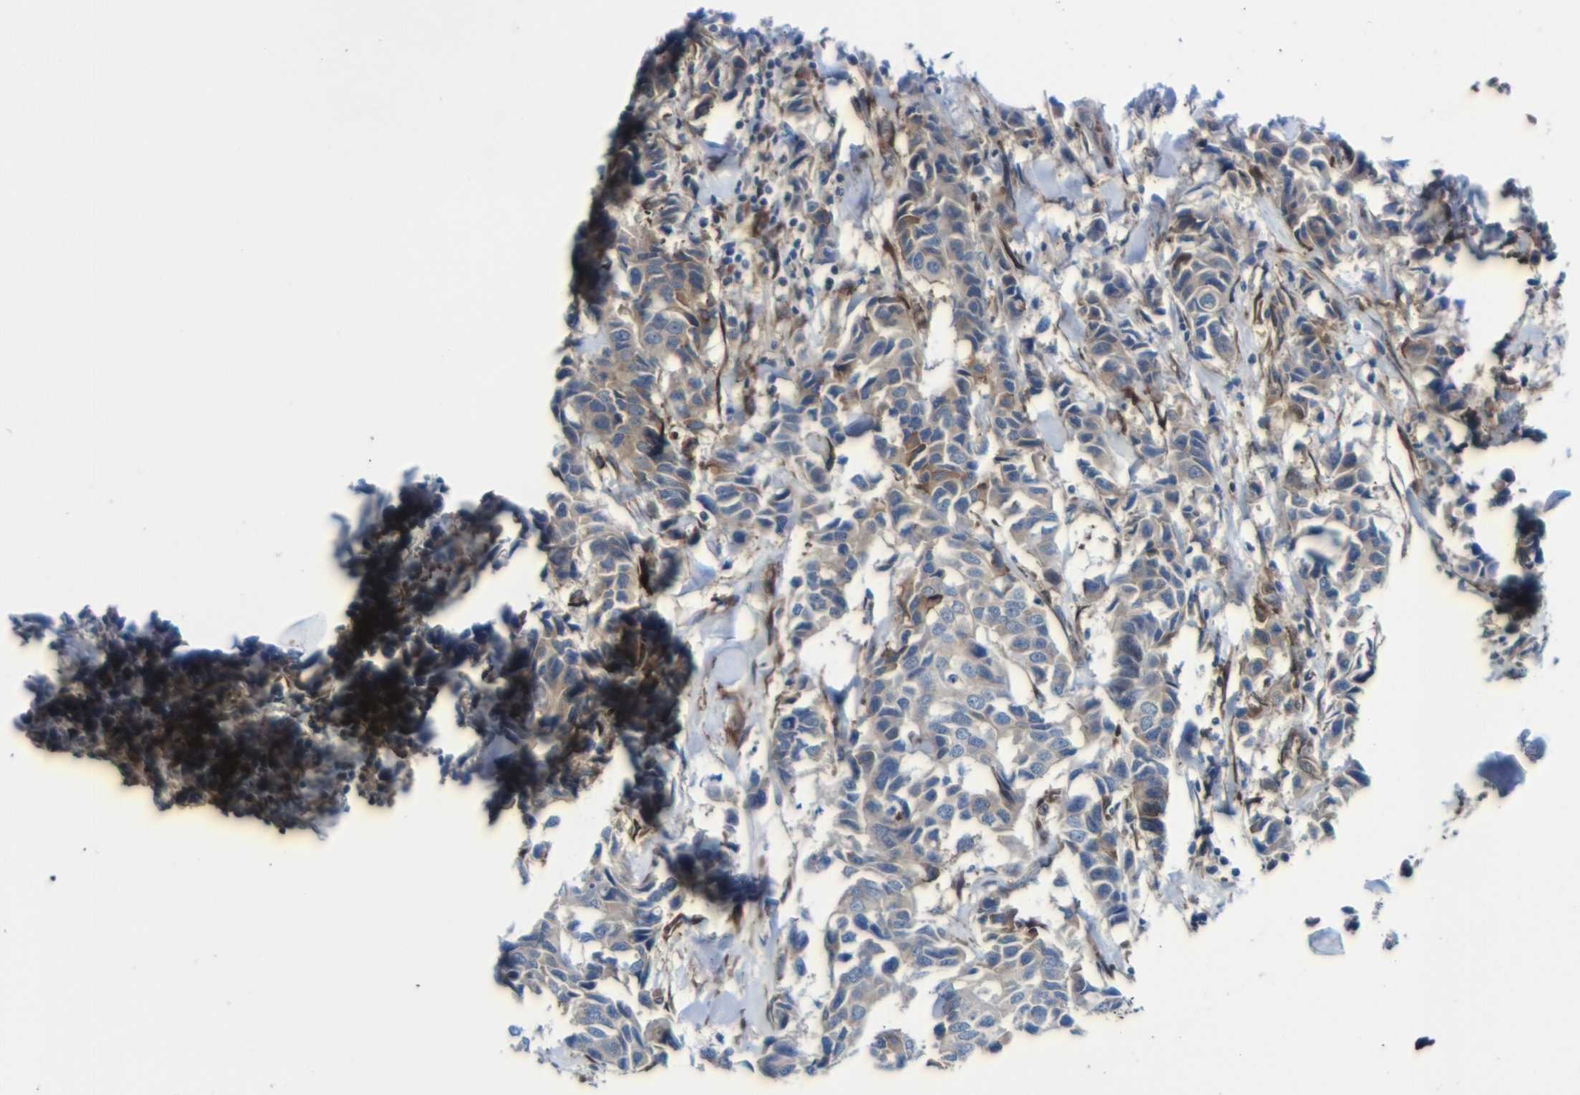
{"staining": {"intensity": "moderate", "quantity": ">75%", "location": "cytoplasmic/membranous"}, "tissue": "breast cancer", "cell_type": "Tumor cells", "image_type": "cancer", "snomed": [{"axis": "morphology", "description": "Duct carcinoma"}, {"axis": "topography", "description": "Breast"}], "caption": "Immunohistochemical staining of breast cancer shows moderate cytoplasmic/membranous protein staining in approximately >75% of tumor cells.", "gene": "PARP14", "patient": {"sex": "female", "age": 80}}